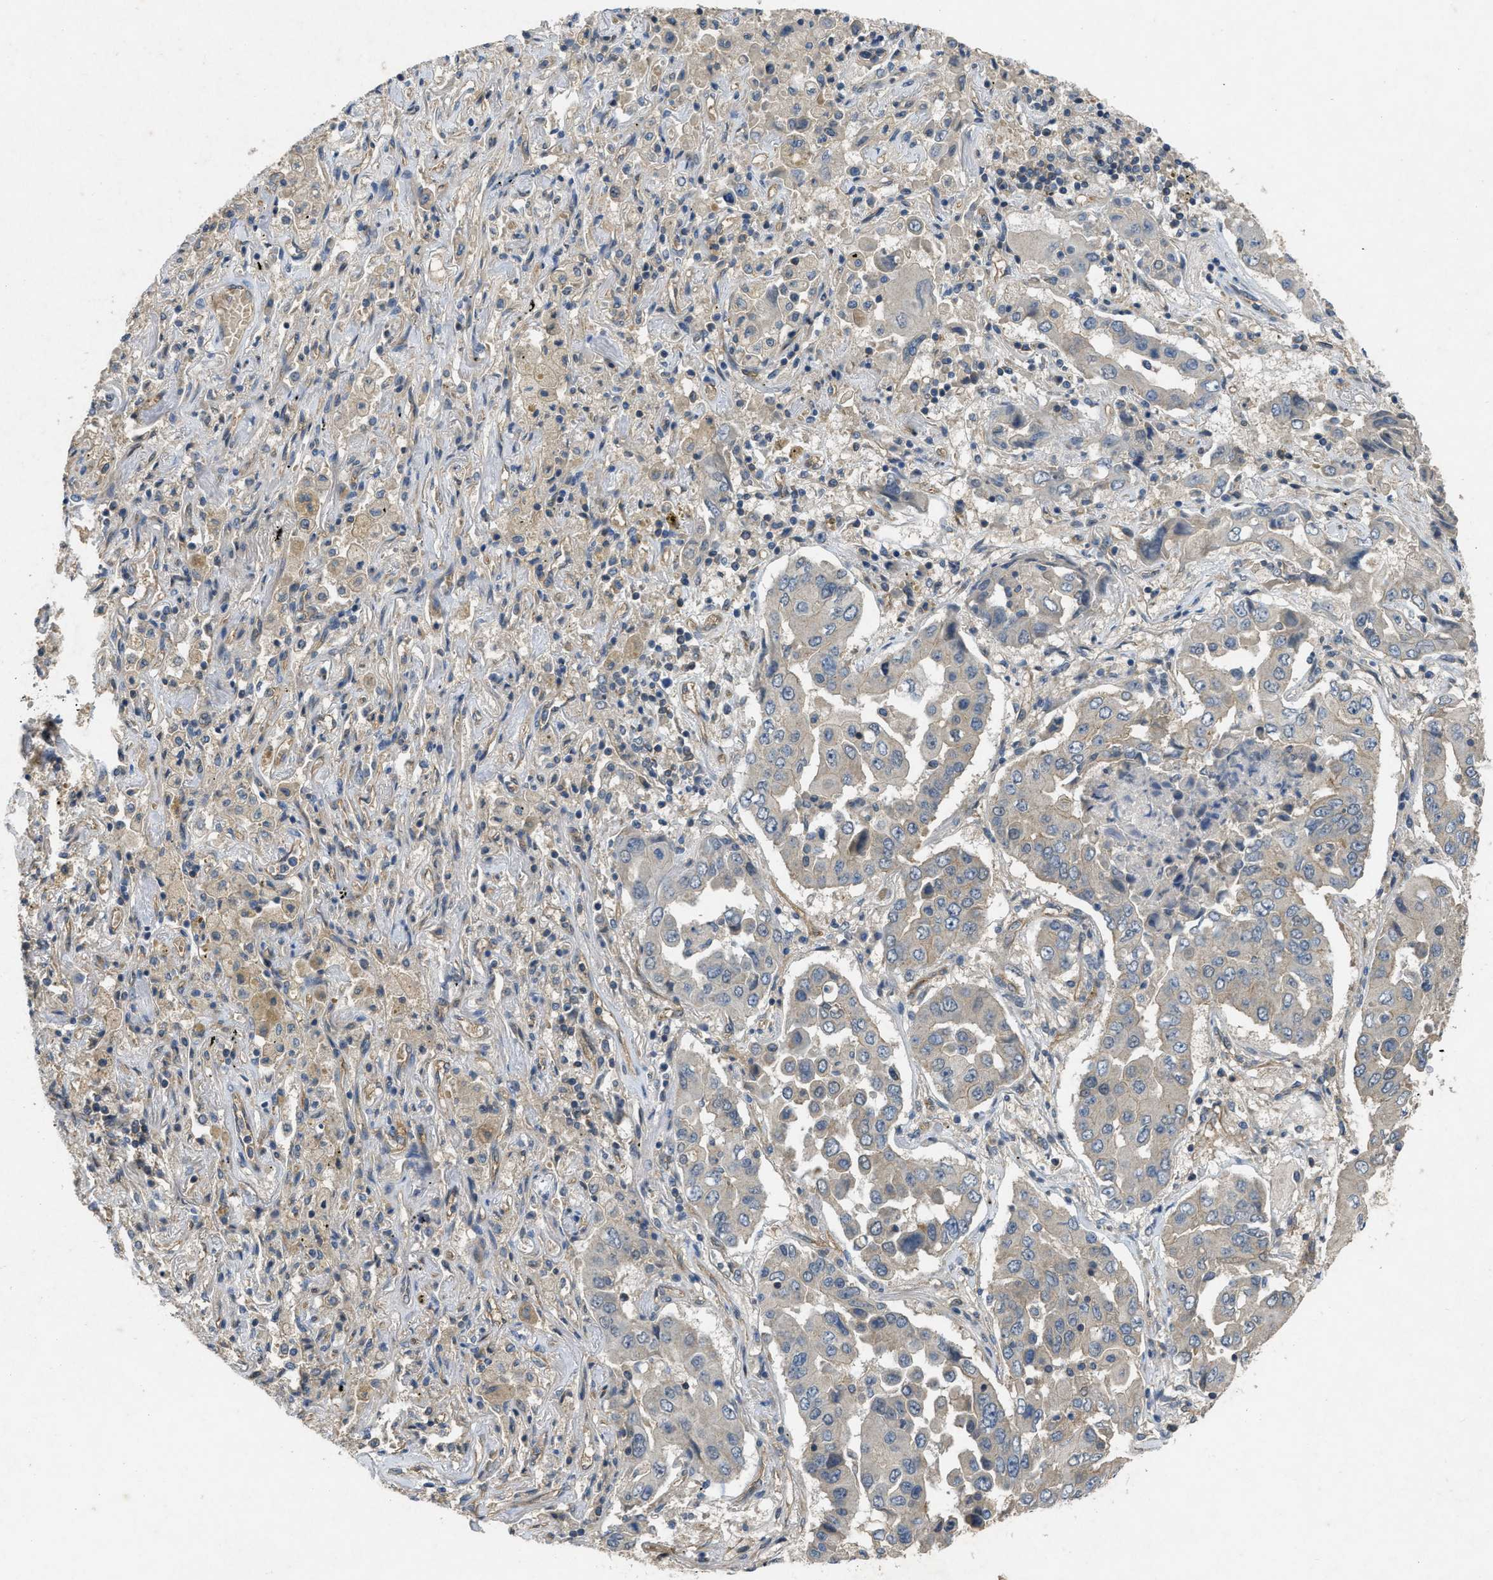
{"staining": {"intensity": "negative", "quantity": "none", "location": "none"}, "tissue": "lung cancer", "cell_type": "Tumor cells", "image_type": "cancer", "snomed": [{"axis": "morphology", "description": "Adenocarcinoma, NOS"}, {"axis": "topography", "description": "Lung"}], "caption": "A micrograph of human adenocarcinoma (lung) is negative for staining in tumor cells.", "gene": "PPP3CA", "patient": {"sex": "female", "age": 65}}